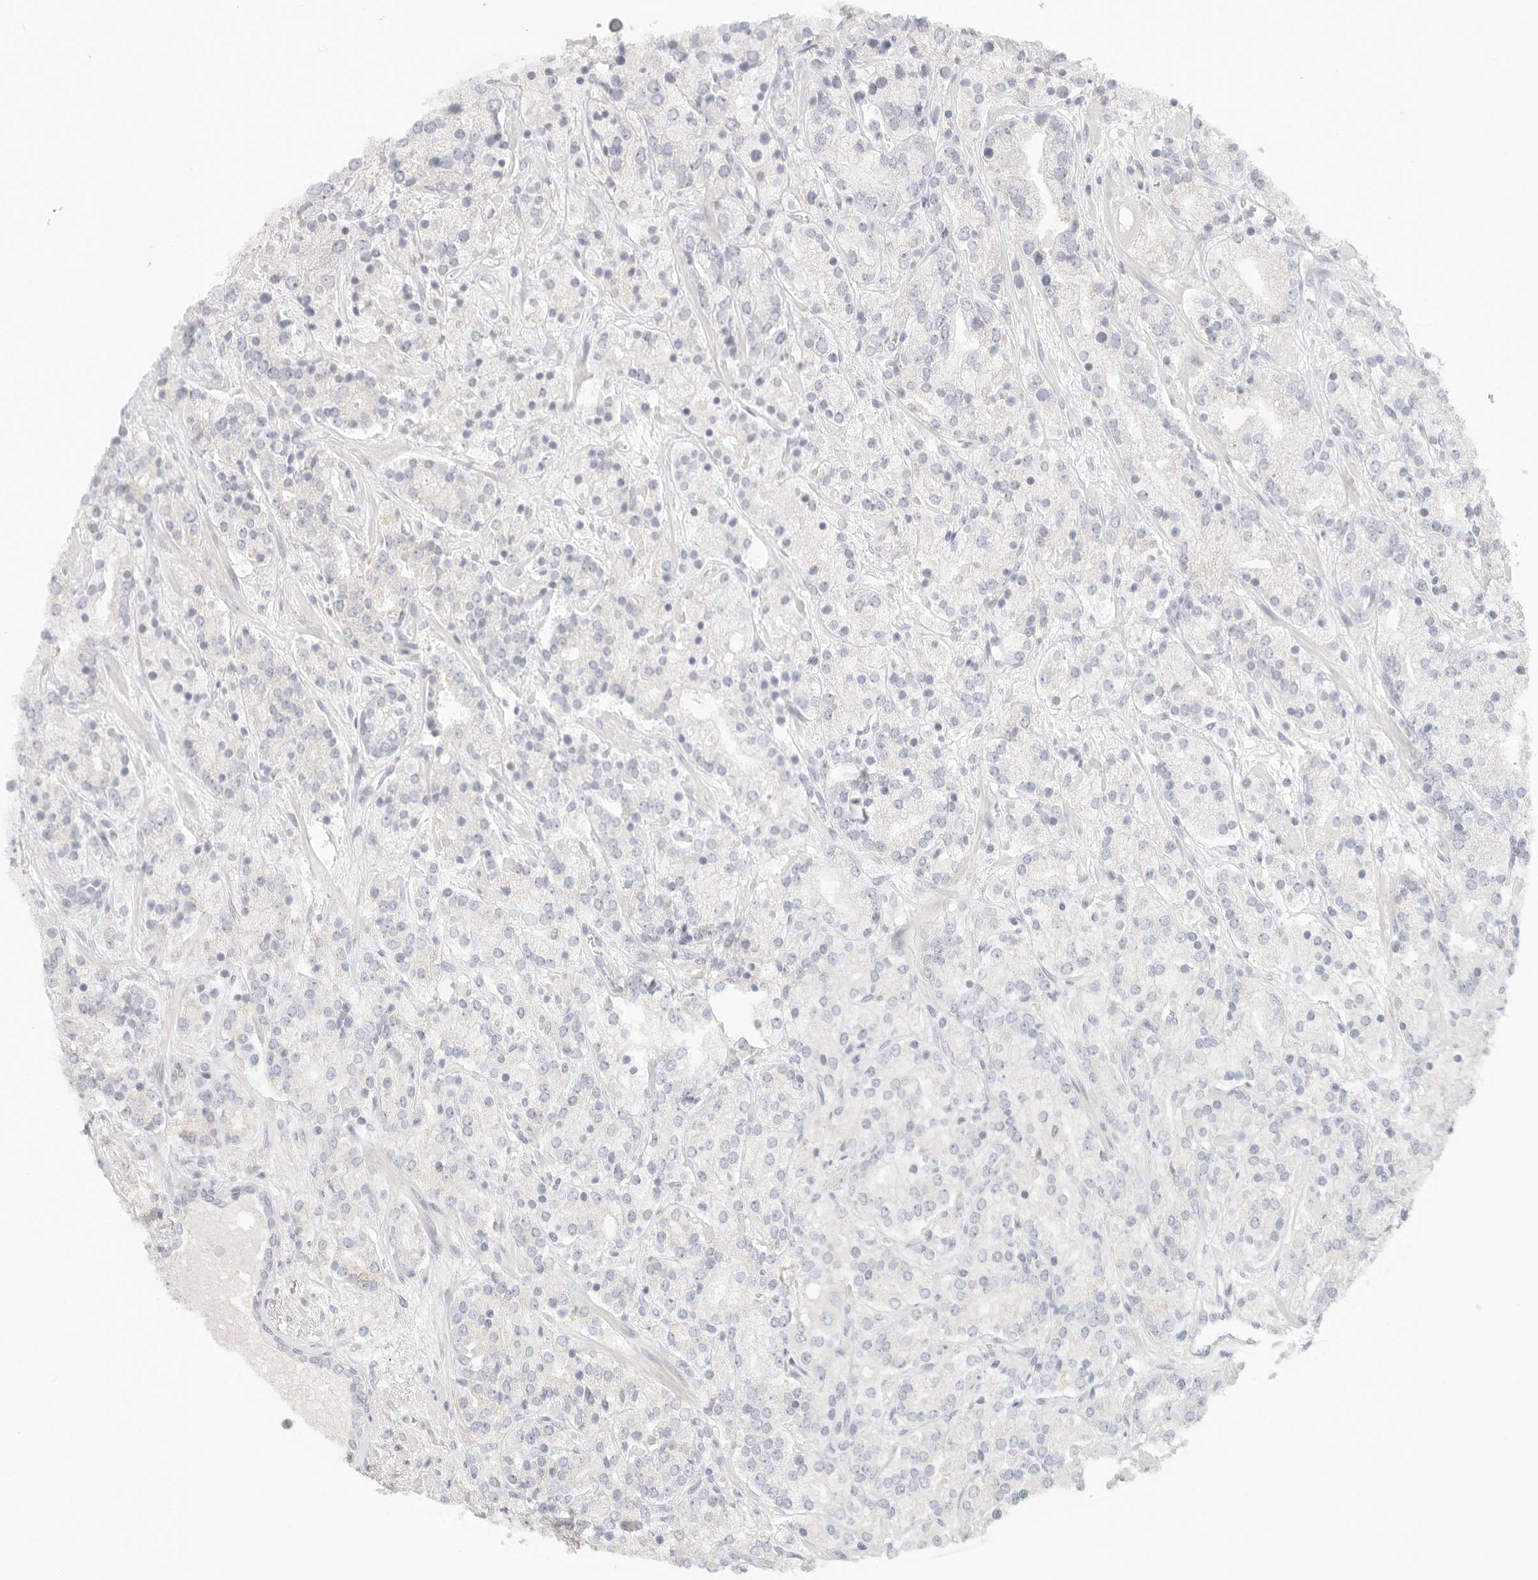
{"staining": {"intensity": "weak", "quantity": "<25%", "location": "cytoplasmic/membranous"}, "tissue": "prostate cancer", "cell_type": "Tumor cells", "image_type": "cancer", "snomed": [{"axis": "morphology", "description": "Adenocarcinoma, High grade"}, {"axis": "topography", "description": "Prostate"}], "caption": "Immunohistochemistry (IHC) histopathology image of human prostate cancer stained for a protein (brown), which shows no positivity in tumor cells.", "gene": "SPHK1", "patient": {"sex": "male", "age": 71}}